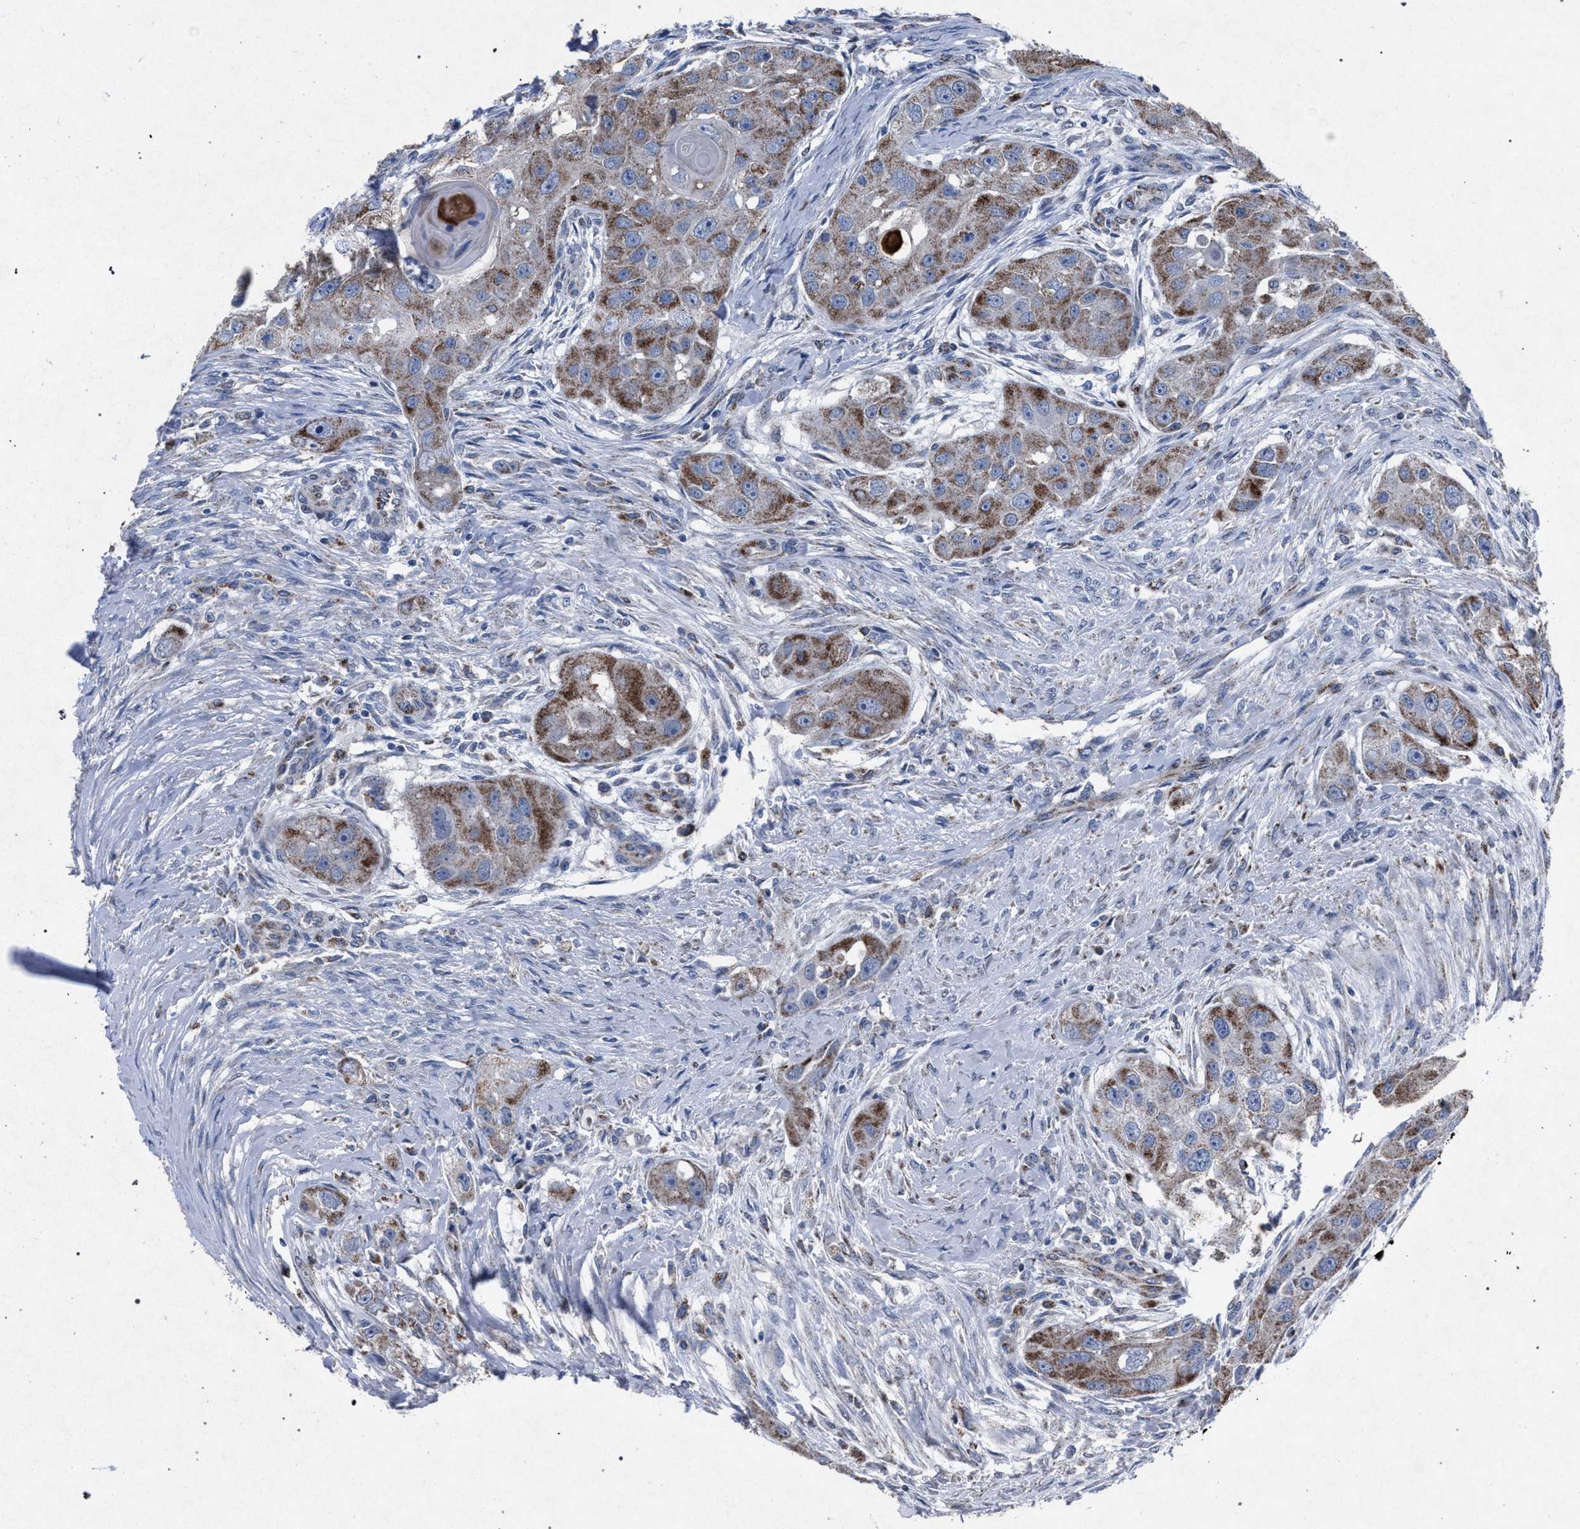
{"staining": {"intensity": "weak", "quantity": ">75%", "location": "cytoplasmic/membranous"}, "tissue": "head and neck cancer", "cell_type": "Tumor cells", "image_type": "cancer", "snomed": [{"axis": "morphology", "description": "Normal tissue, NOS"}, {"axis": "morphology", "description": "Squamous cell carcinoma, NOS"}, {"axis": "topography", "description": "Skeletal muscle"}, {"axis": "topography", "description": "Head-Neck"}], "caption": "This micrograph shows immunohistochemistry (IHC) staining of human head and neck squamous cell carcinoma, with low weak cytoplasmic/membranous expression in approximately >75% of tumor cells.", "gene": "HSD17B4", "patient": {"sex": "male", "age": 51}}